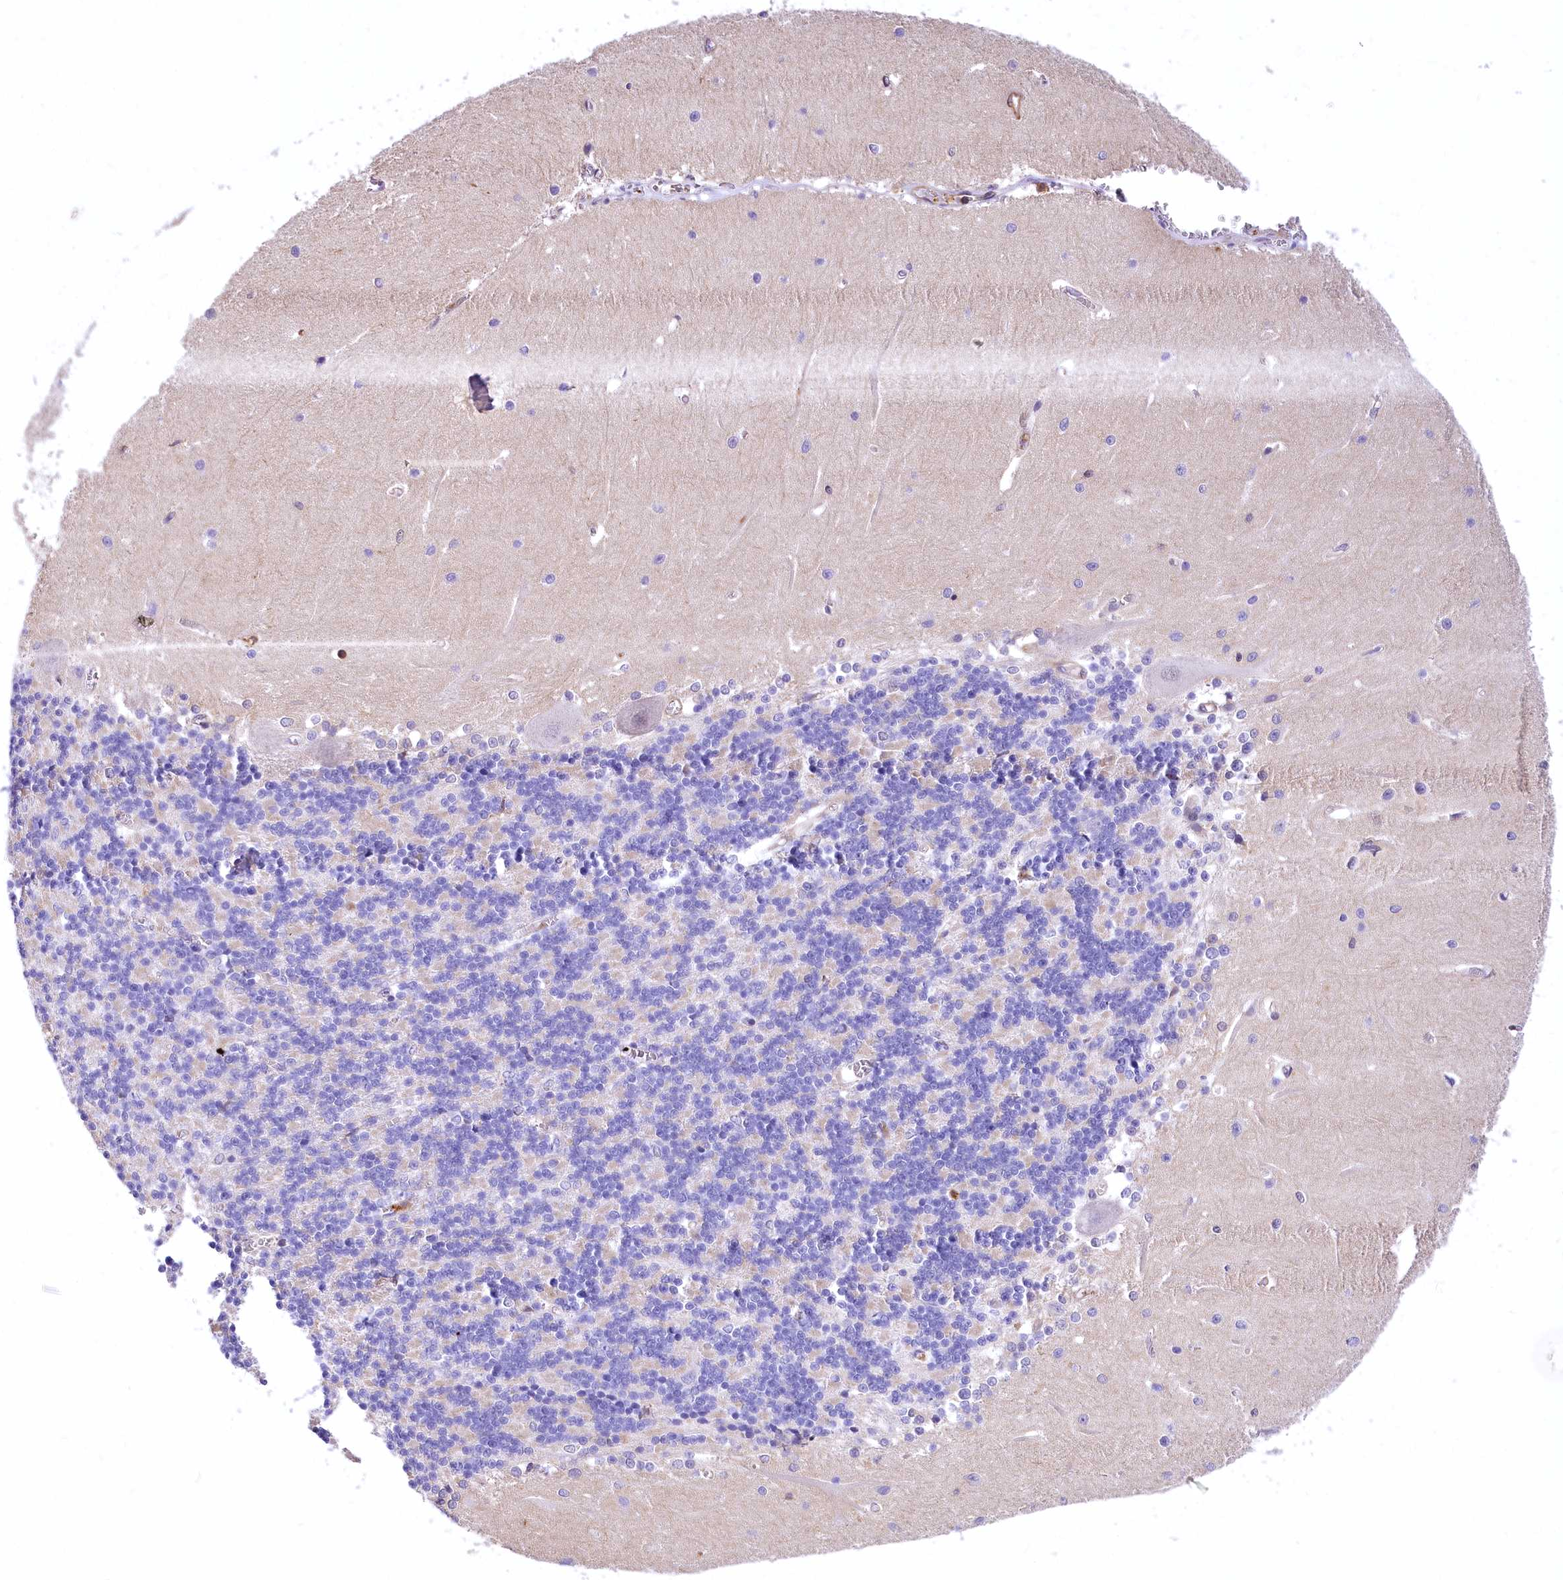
{"staining": {"intensity": "negative", "quantity": "none", "location": "none"}, "tissue": "cerebellum", "cell_type": "Cells in granular layer", "image_type": "normal", "snomed": [{"axis": "morphology", "description": "Normal tissue, NOS"}, {"axis": "topography", "description": "Cerebellum"}], "caption": "High power microscopy photomicrograph of an immunohistochemistry image of unremarkable cerebellum, revealing no significant positivity in cells in granular layer.", "gene": "DPP3", "patient": {"sex": "male", "age": 37}}